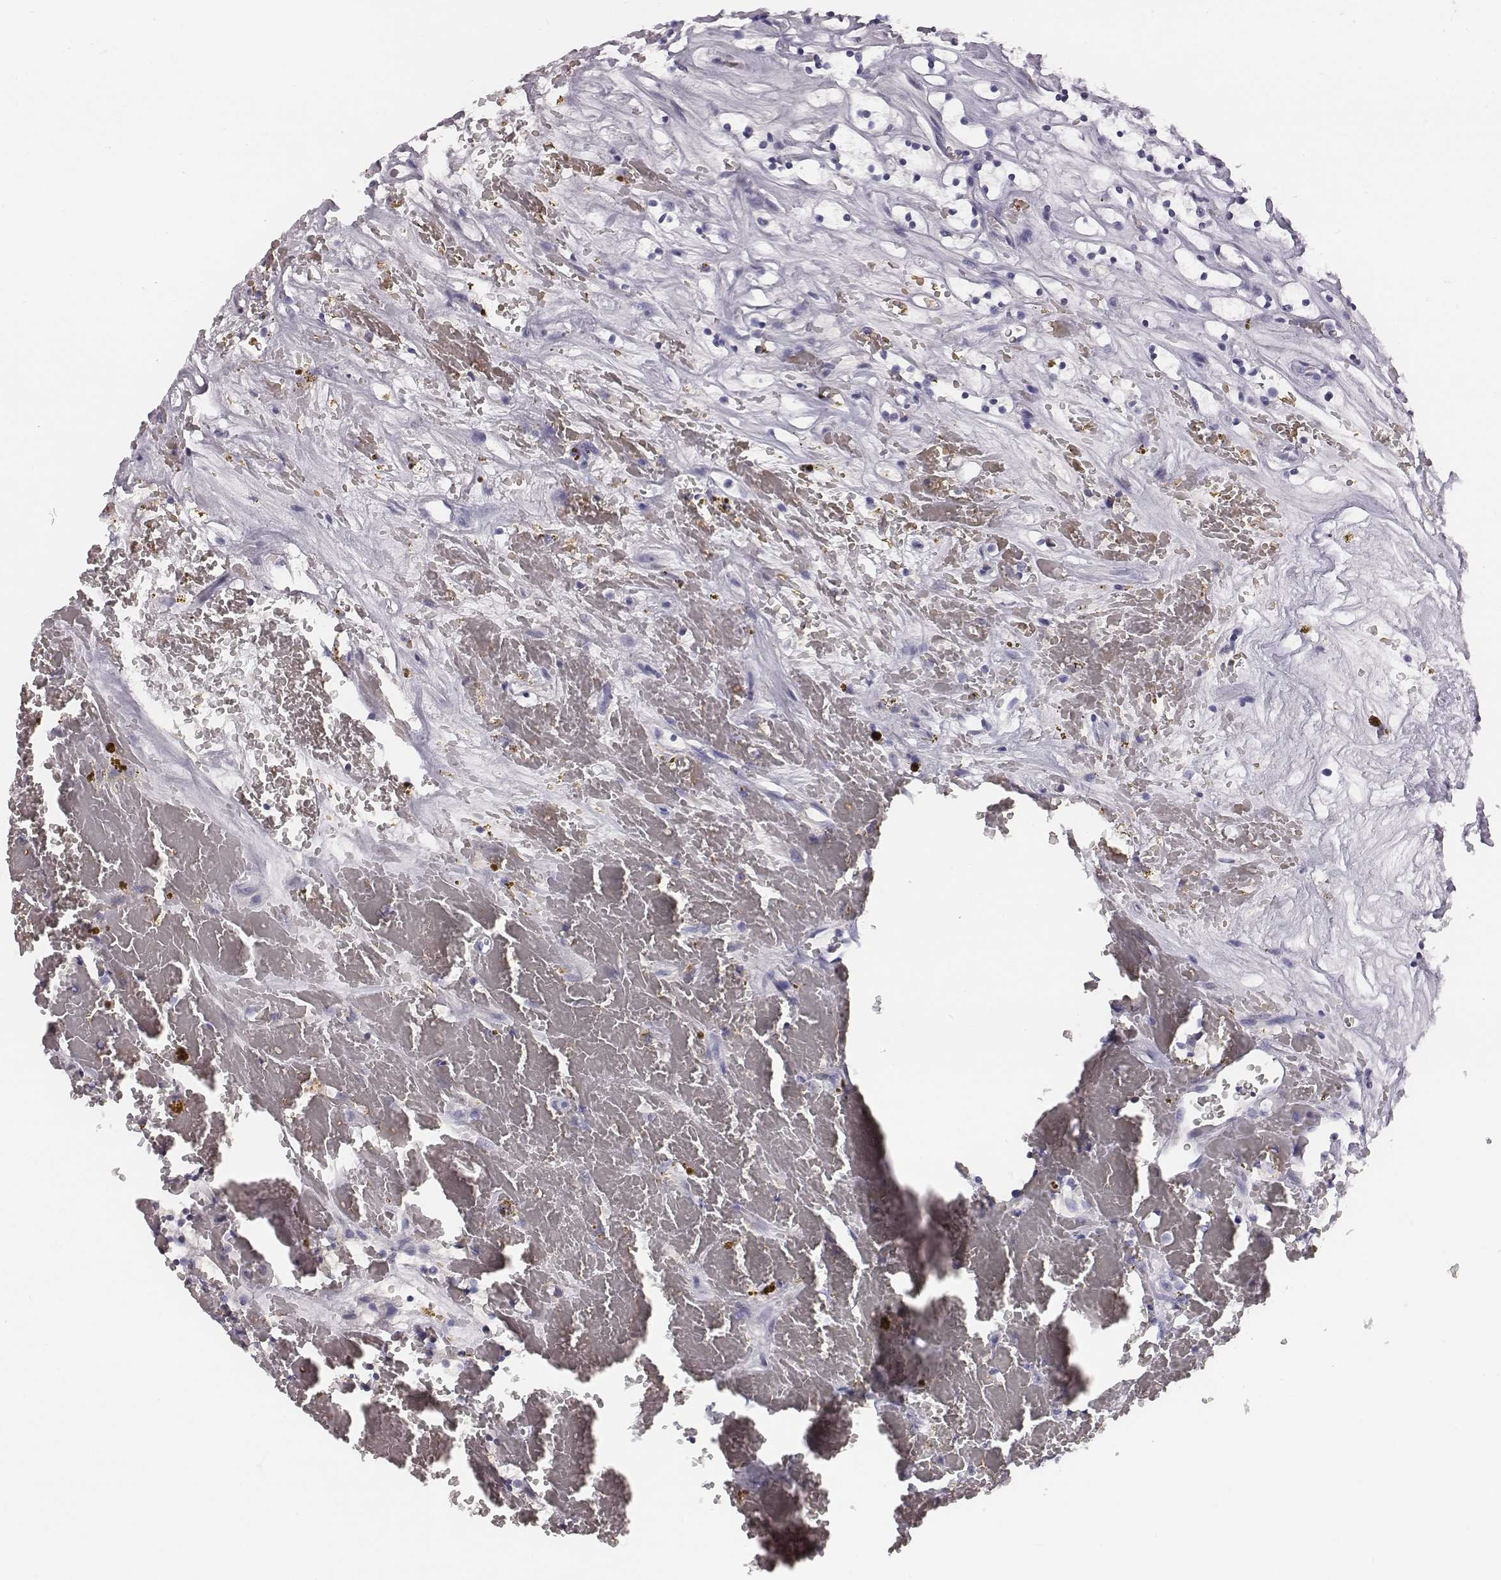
{"staining": {"intensity": "negative", "quantity": "none", "location": "none"}, "tissue": "renal cancer", "cell_type": "Tumor cells", "image_type": "cancer", "snomed": [{"axis": "morphology", "description": "Adenocarcinoma, NOS"}, {"axis": "topography", "description": "Kidney"}], "caption": "Human adenocarcinoma (renal) stained for a protein using immunohistochemistry shows no positivity in tumor cells.", "gene": "HBZ", "patient": {"sex": "female", "age": 64}}